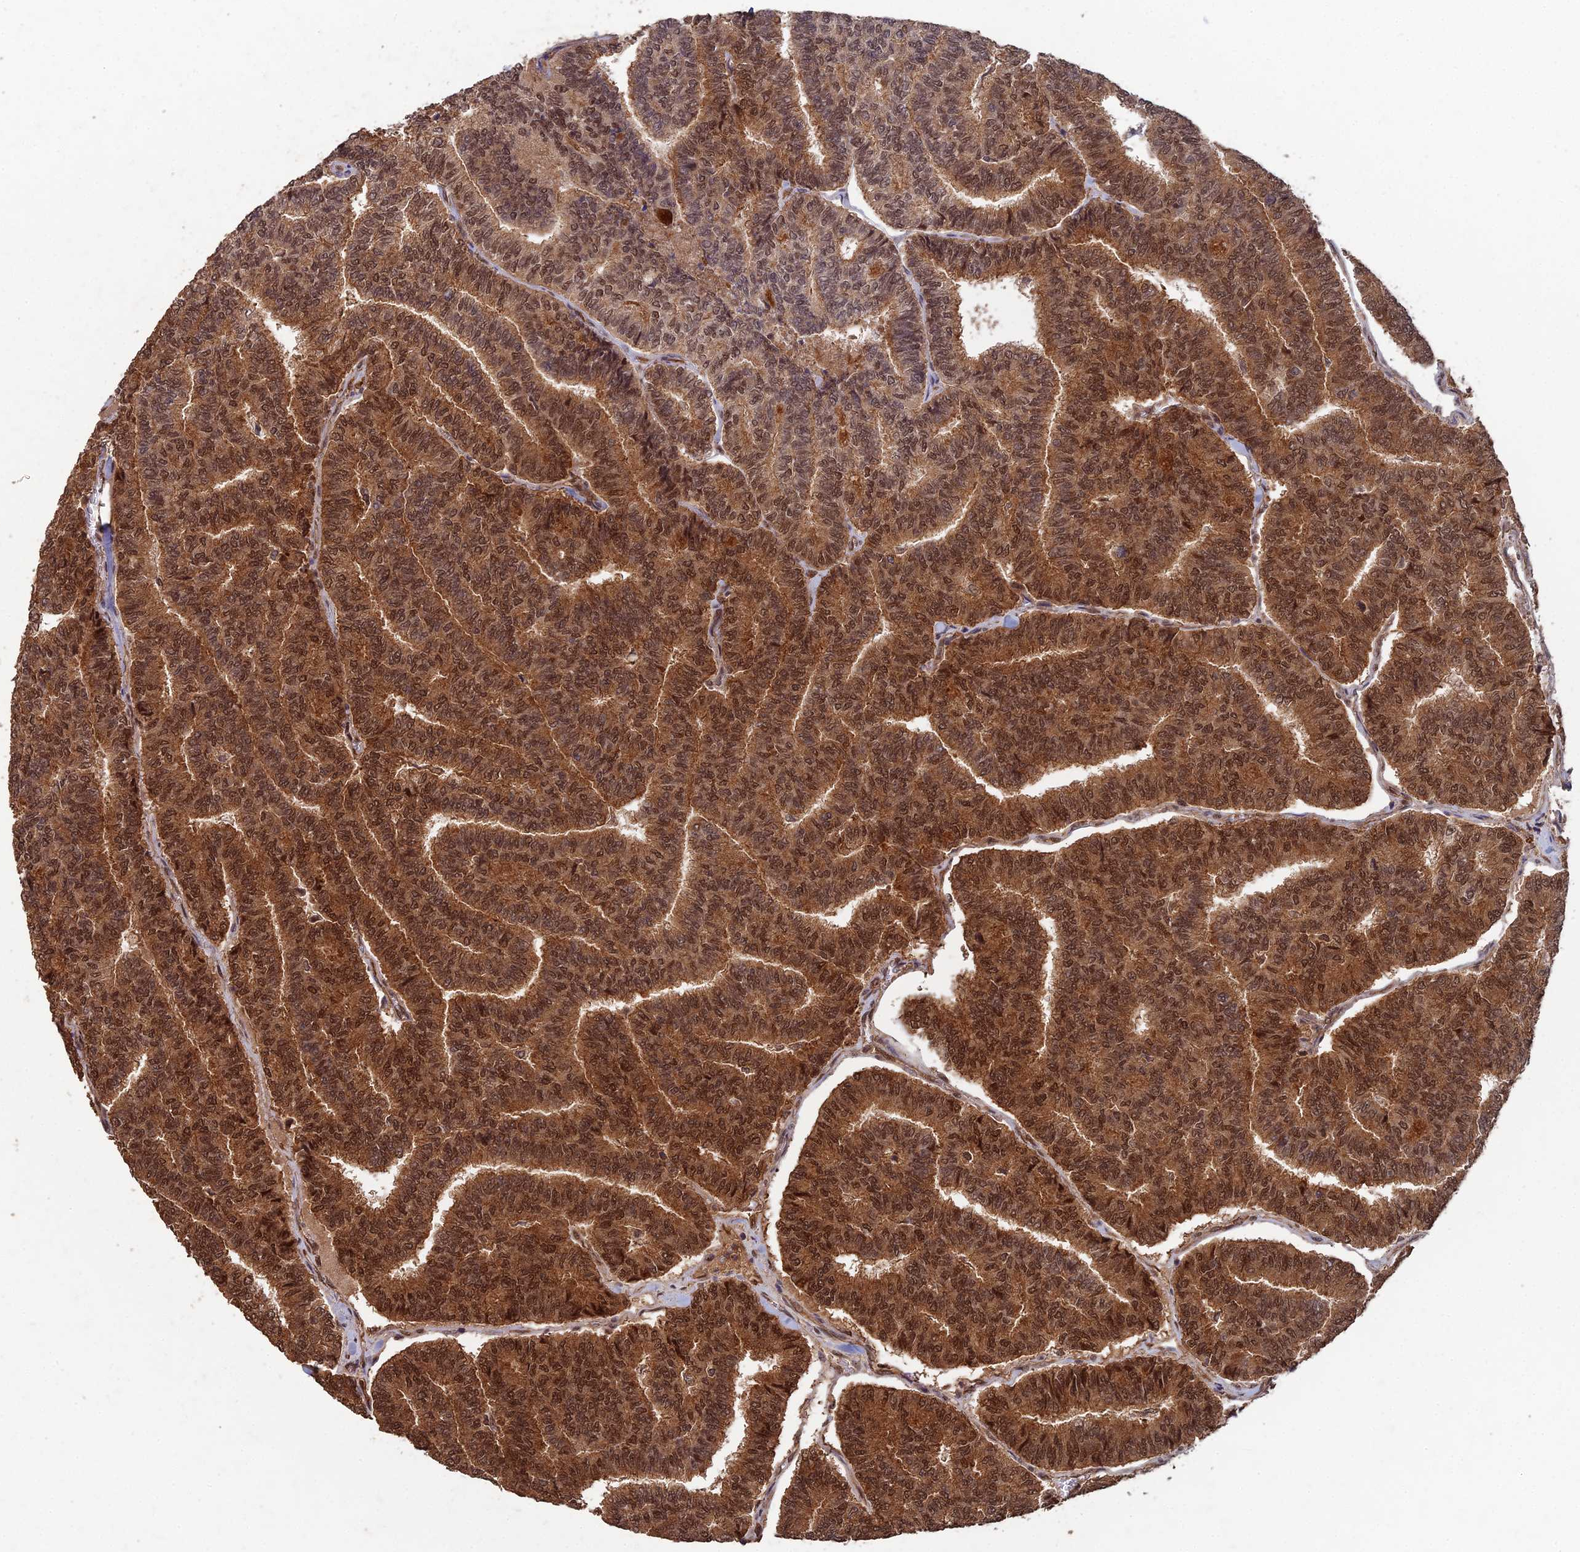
{"staining": {"intensity": "strong", "quantity": ">75%", "location": "cytoplasmic/membranous,nuclear"}, "tissue": "thyroid cancer", "cell_type": "Tumor cells", "image_type": "cancer", "snomed": [{"axis": "morphology", "description": "Papillary adenocarcinoma, NOS"}, {"axis": "topography", "description": "Thyroid gland"}], "caption": "Brown immunohistochemical staining in human thyroid cancer shows strong cytoplasmic/membranous and nuclear expression in about >75% of tumor cells.", "gene": "RALGAPA2", "patient": {"sex": "female", "age": 35}}